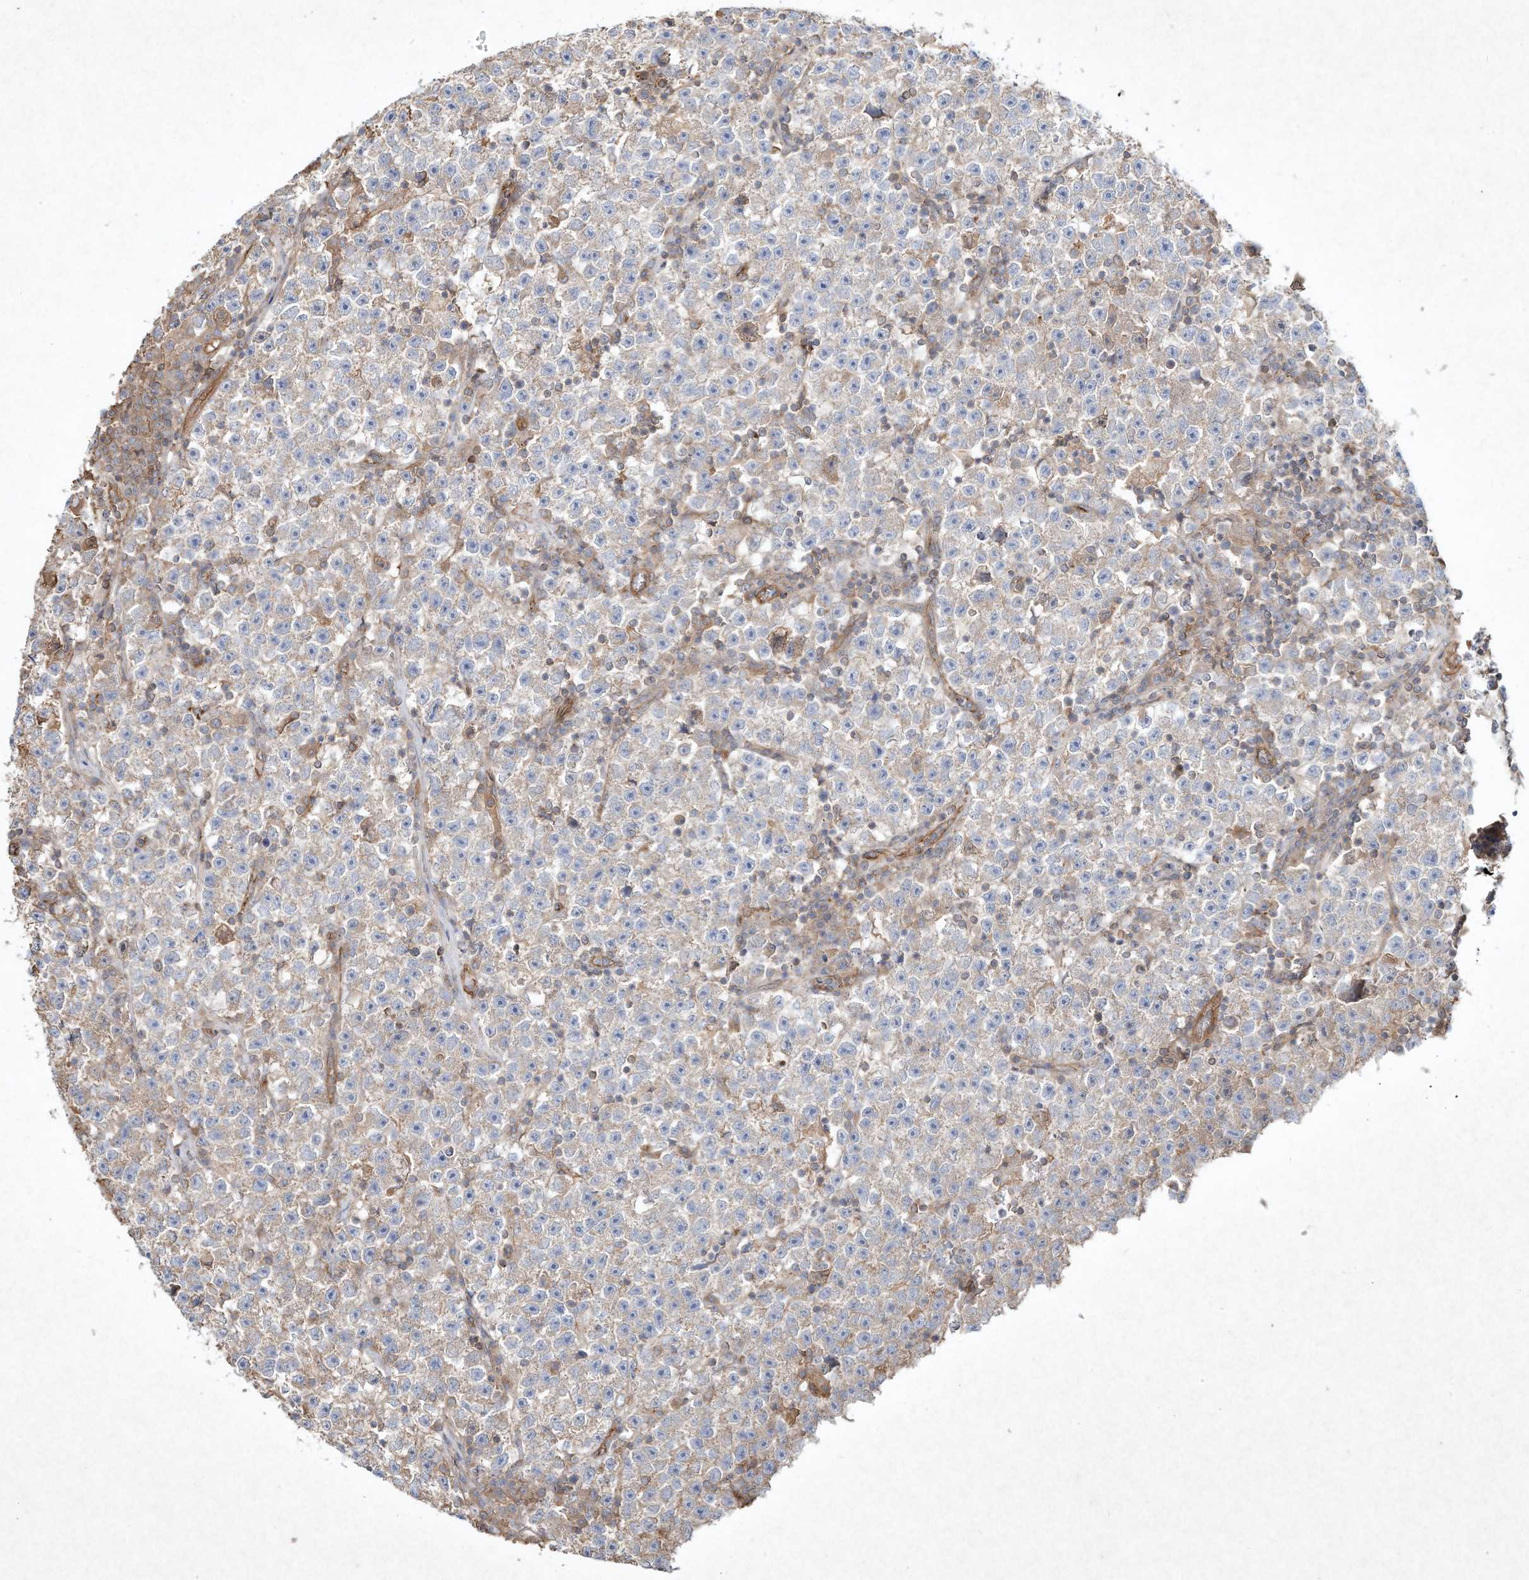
{"staining": {"intensity": "weak", "quantity": "<25%", "location": "cytoplasmic/membranous"}, "tissue": "testis cancer", "cell_type": "Tumor cells", "image_type": "cancer", "snomed": [{"axis": "morphology", "description": "Seminoma, NOS"}, {"axis": "topography", "description": "Testis"}], "caption": "Immunohistochemical staining of testis cancer reveals no significant staining in tumor cells.", "gene": "HTR5A", "patient": {"sex": "male", "age": 22}}